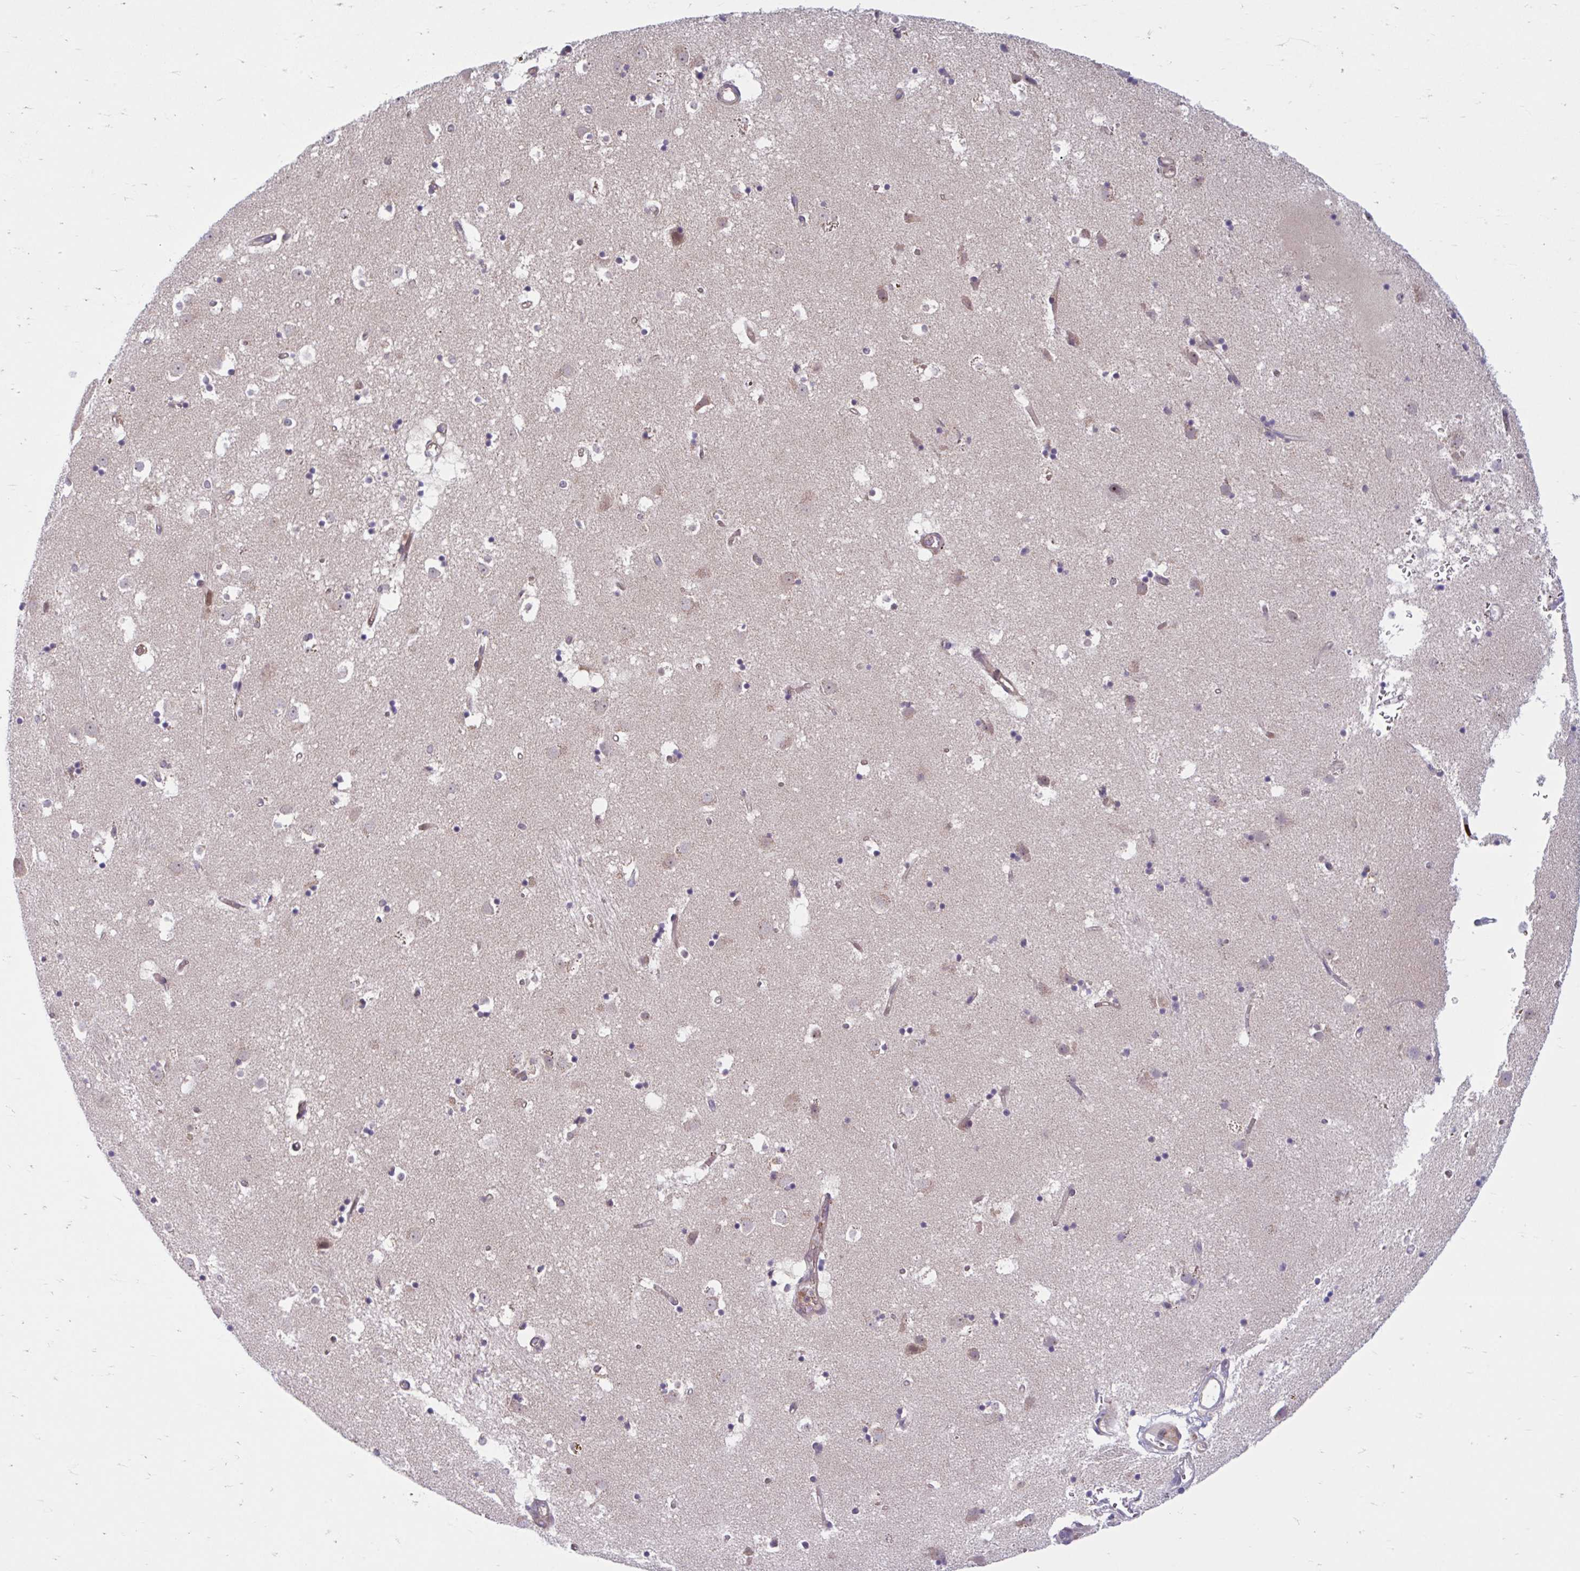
{"staining": {"intensity": "weak", "quantity": "<25%", "location": "cytoplasmic/membranous"}, "tissue": "caudate", "cell_type": "Glial cells", "image_type": "normal", "snomed": [{"axis": "morphology", "description": "Normal tissue, NOS"}, {"axis": "topography", "description": "Lateral ventricle wall"}], "caption": "Immunohistochemical staining of unremarkable caudate demonstrates no significant positivity in glial cells.", "gene": "HMBS", "patient": {"sex": "male", "age": 58}}